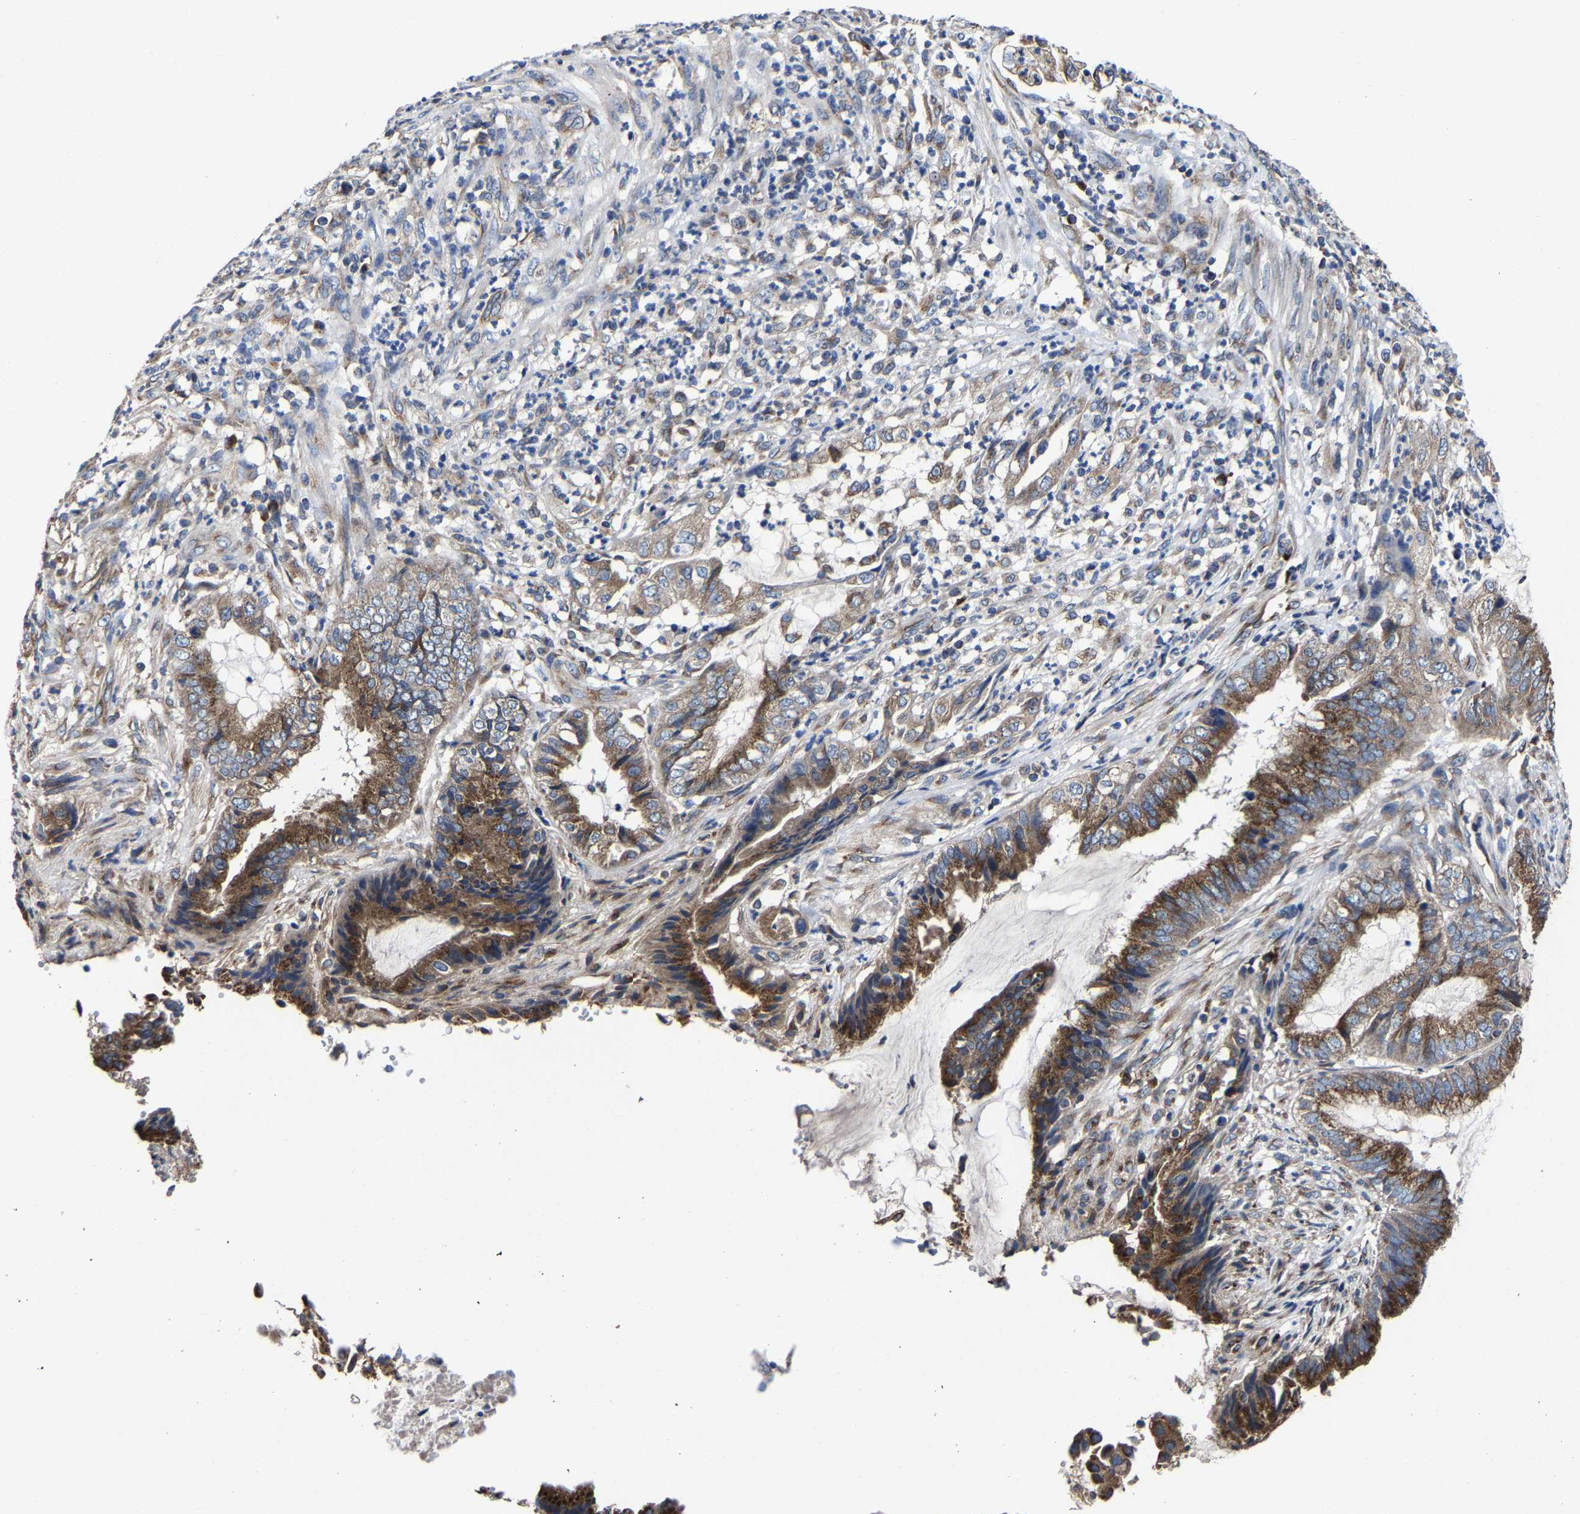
{"staining": {"intensity": "strong", "quantity": "25%-75%", "location": "cytoplasmic/membranous"}, "tissue": "endometrial cancer", "cell_type": "Tumor cells", "image_type": "cancer", "snomed": [{"axis": "morphology", "description": "Adenocarcinoma, NOS"}, {"axis": "topography", "description": "Endometrium"}], "caption": "The image shows staining of endometrial cancer (adenocarcinoma), revealing strong cytoplasmic/membranous protein staining (brown color) within tumor cells. Nuclei are stained in blue.", "gene": "EBAG9", "patient": {"sex": "female", "age": 51}}